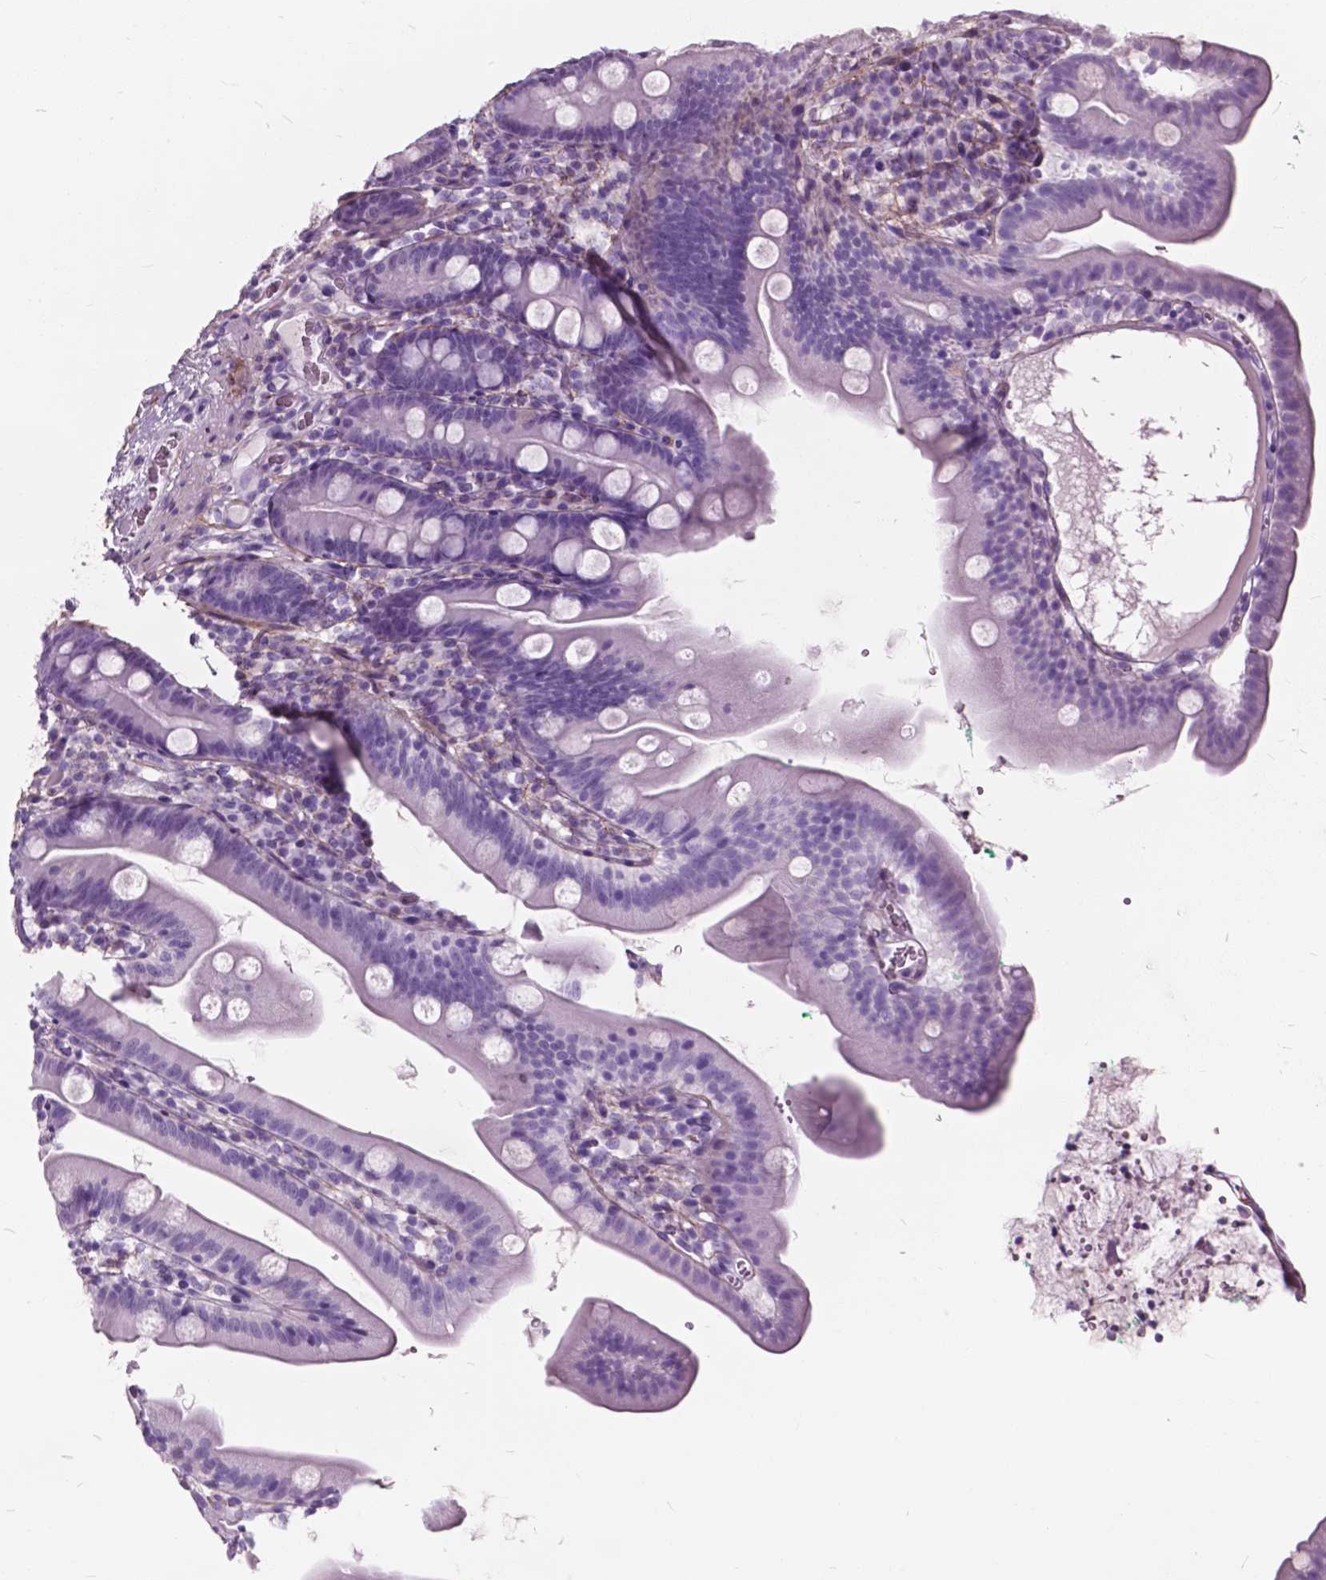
{"staining": {"intensity": "negative", "quantity": "none", "location": "none"}, "tissue": "duodenum", "cell_type": "Glandular cells", "image_type": "normal", "snomed": [{"axis": "morphology", "description": "Normal tissue, NOS"}, {"axis": "topography", "description": "Duodenum"}], "caption": "Immunohistochemistry (IHC) of unremarkable human duodenum shows no staining in glandular cells.", "gene": "GDF9", "patient": {"sex": "female", "age": 67}}